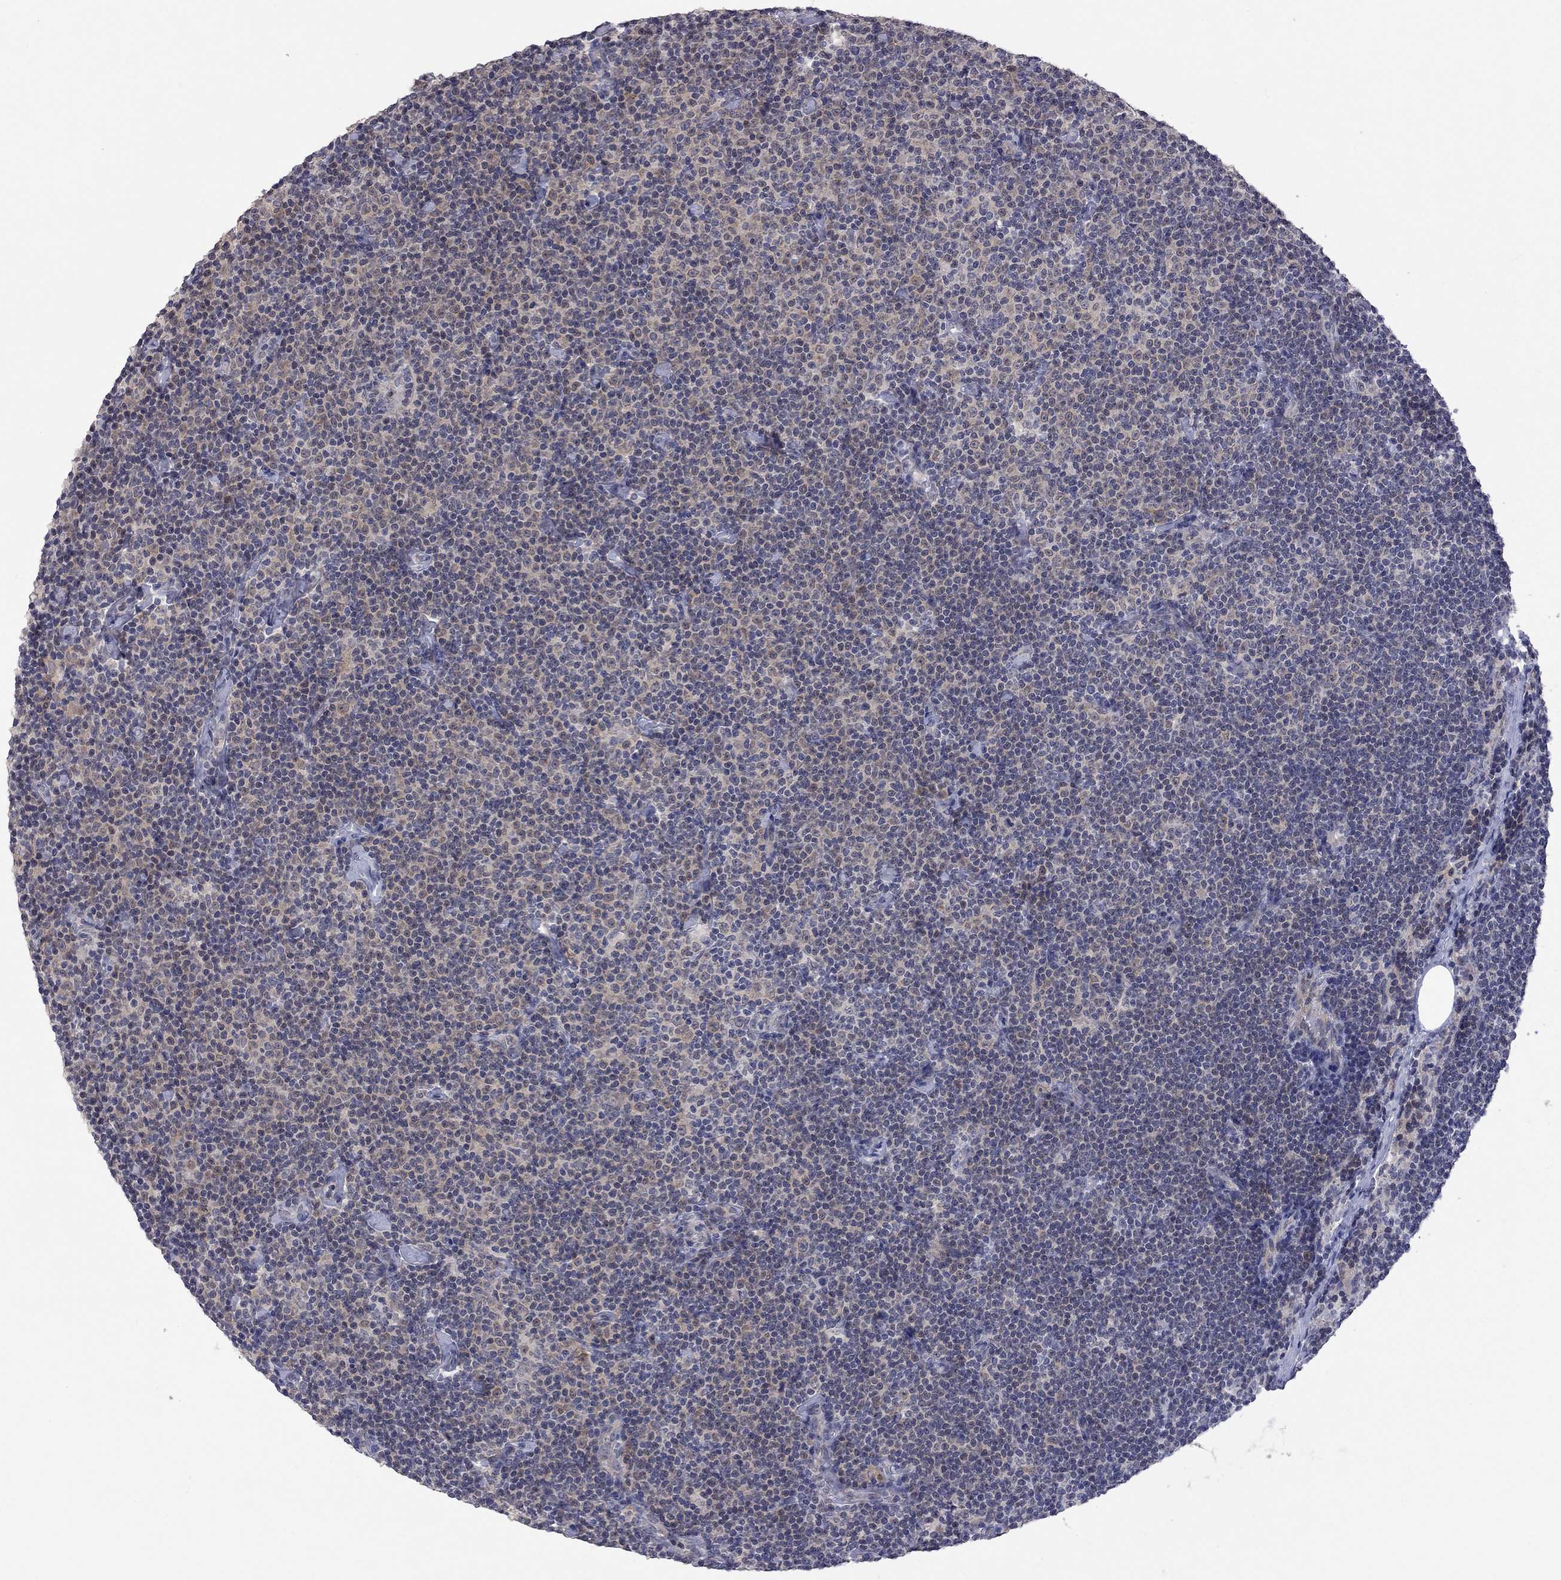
{"staining": {"intensity": "negative", "quantity": "none", "location": "none"}, "tissue": "lymphoma", "cell_type": "Tumor cells", "image_type": "cancer", "snomed": [{"axis": "morphology", "description": "Malignant lymphoma, non-Hodgkin's type, Low grade"}, {"axis": "topography", "description": "Lymph node"}], "caption": "Immunohistochemical staining of human low-grade malignant lymphoma, non-Hodgkin's type reveals no significant staining in tumor cells.", "gene": "FABP12", "patient": {"sex": "male", "age": 81}}